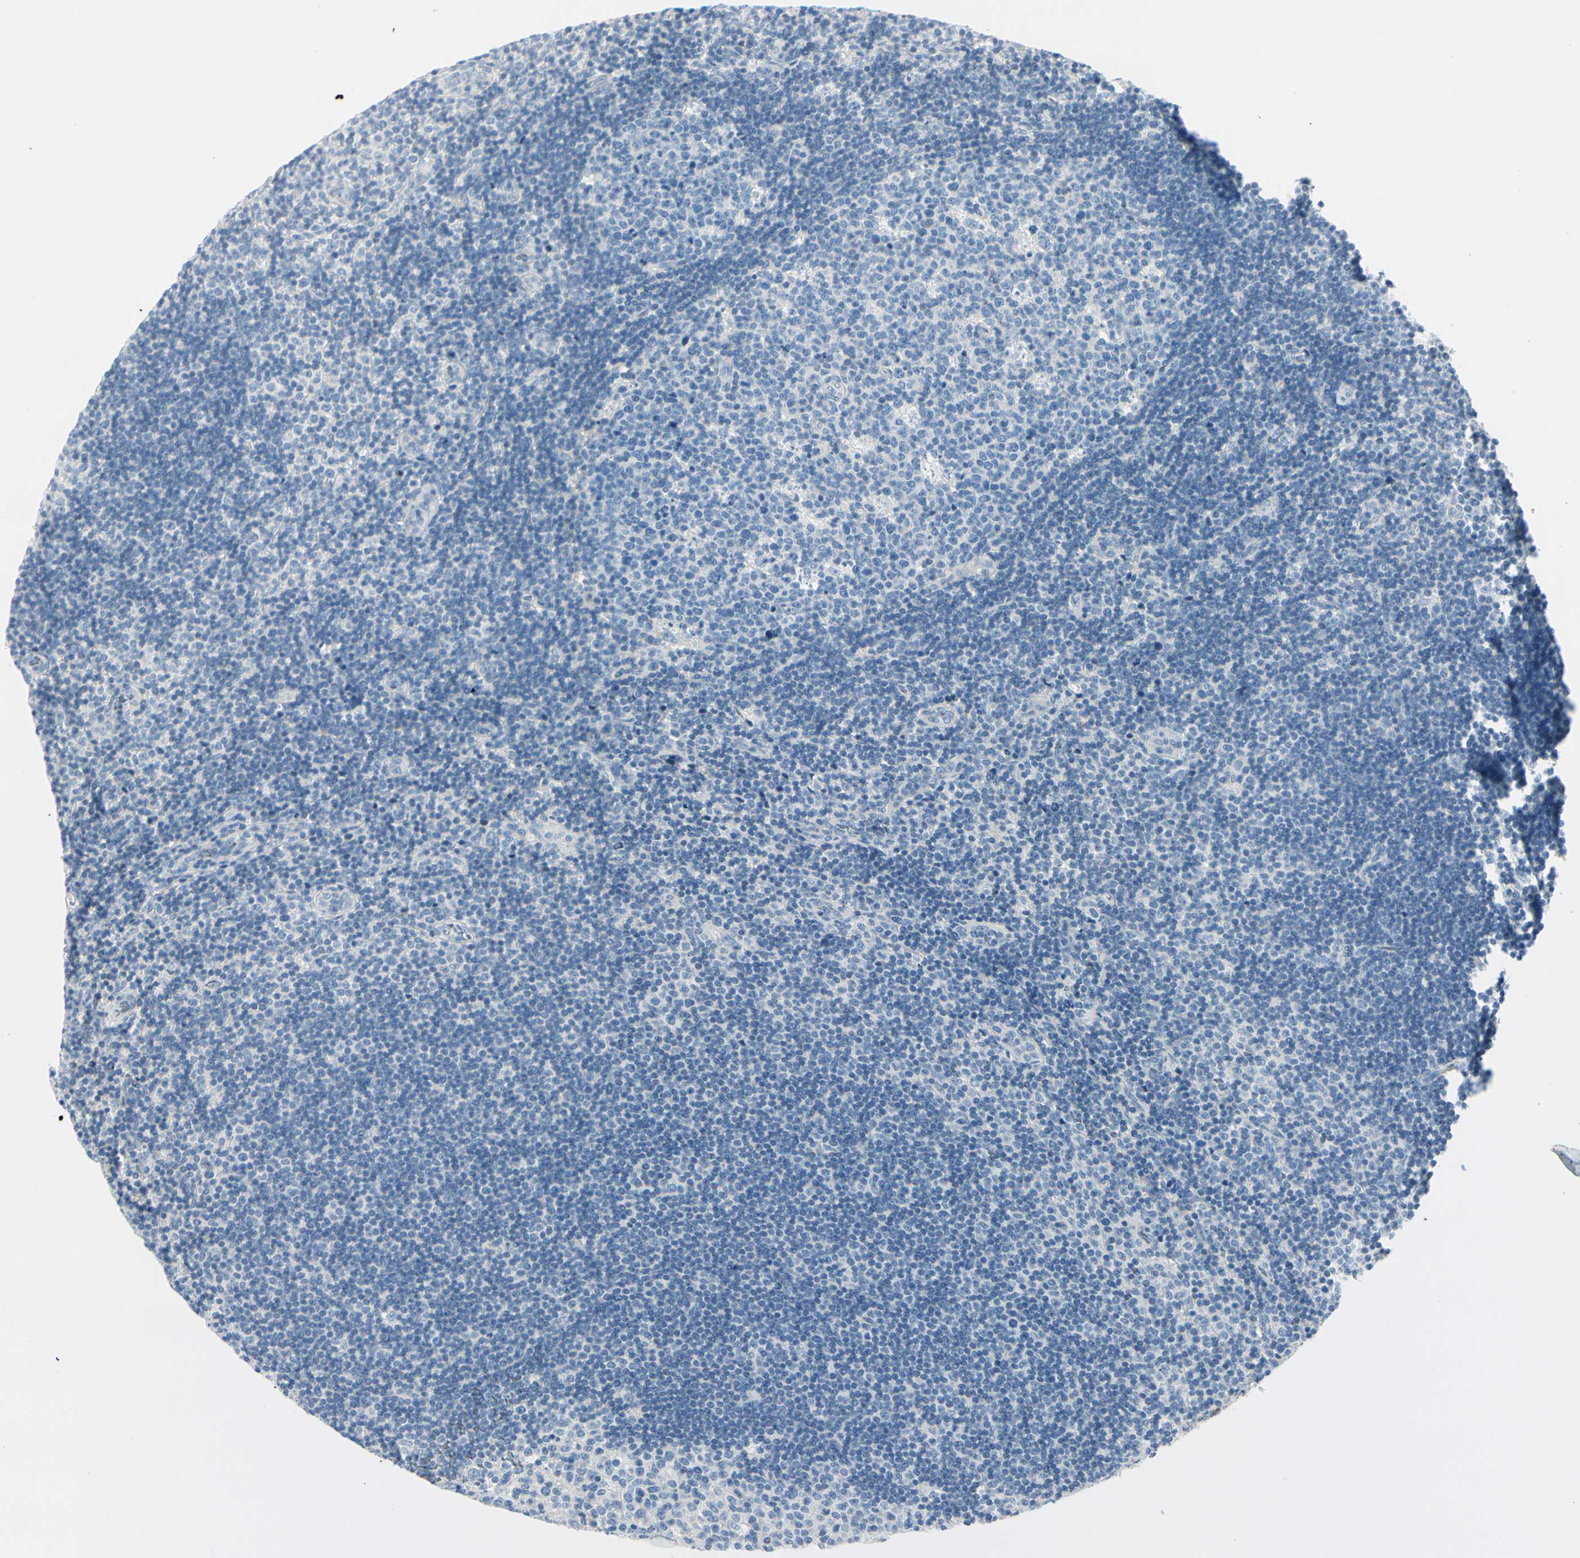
{"staining": {"intensity": "negative", "quantity": "none", "location": "none"}, "tissue": "lymph node", "cell_type": "Germinal center cells", "image_type": "normal", "snomed": [{"axis": "morphology", "description": "Normal tissue, NOS"}, {"axis": "topography", "description": "Lymph node"}, {"axis": "topography", "description": "Salivary gland"}], "caption": "An immunohistochemistry photomicrograph of unremarkable lymph node is shown. There is no staining in germinal center cells of lymph node. (IHC, brightfield microscopy, high magnification).", "gene": "PEBP1", "patient": {"sex": "male", "age": 8}}